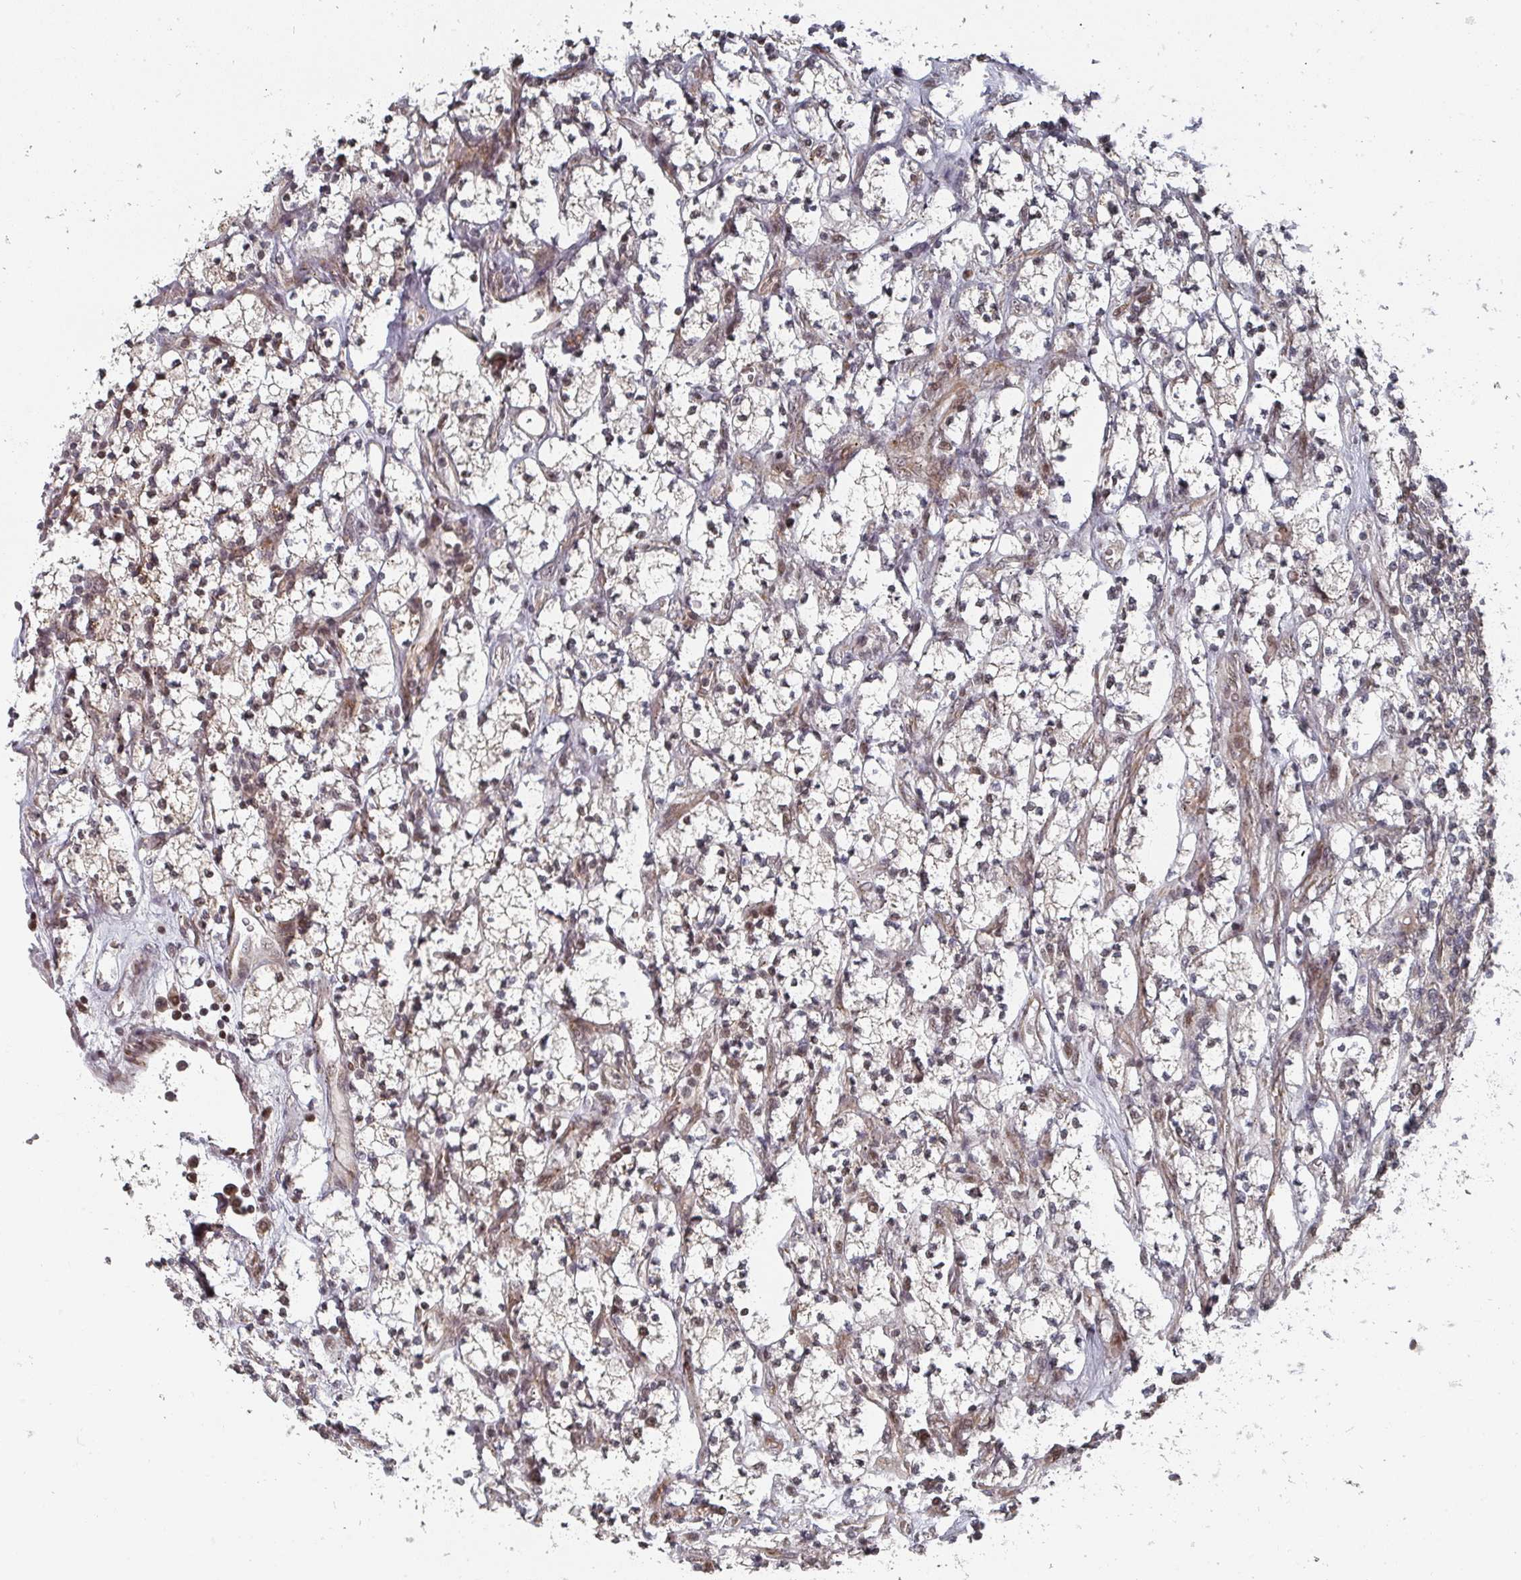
{"staining": {"intensity": "weak", "quantity": "25%-75%", "location": "cytoplasmic/membranous,nuclear"}, "tissue": "renal cancer", "cell_type": "Tumor cells", "image_type": "cancer", "snomed": [{"axis": "morphology", "description": "Adenocarcinoma, NOS"}, {"axis": "topography", "description": "Kidney"}], "caption": "The image shows staining of renal cancer (adenocarcinoma), revealing weak cytoplasmic/membranous and nuclear protein expression (brown color) within tumor cells. (DAB (3,3'-diaminobenzidine) = brown stain, brightfield microscopy at high magnification).", "gene": "KIF1C", "patient": {"sex": "male", "age": 77}}